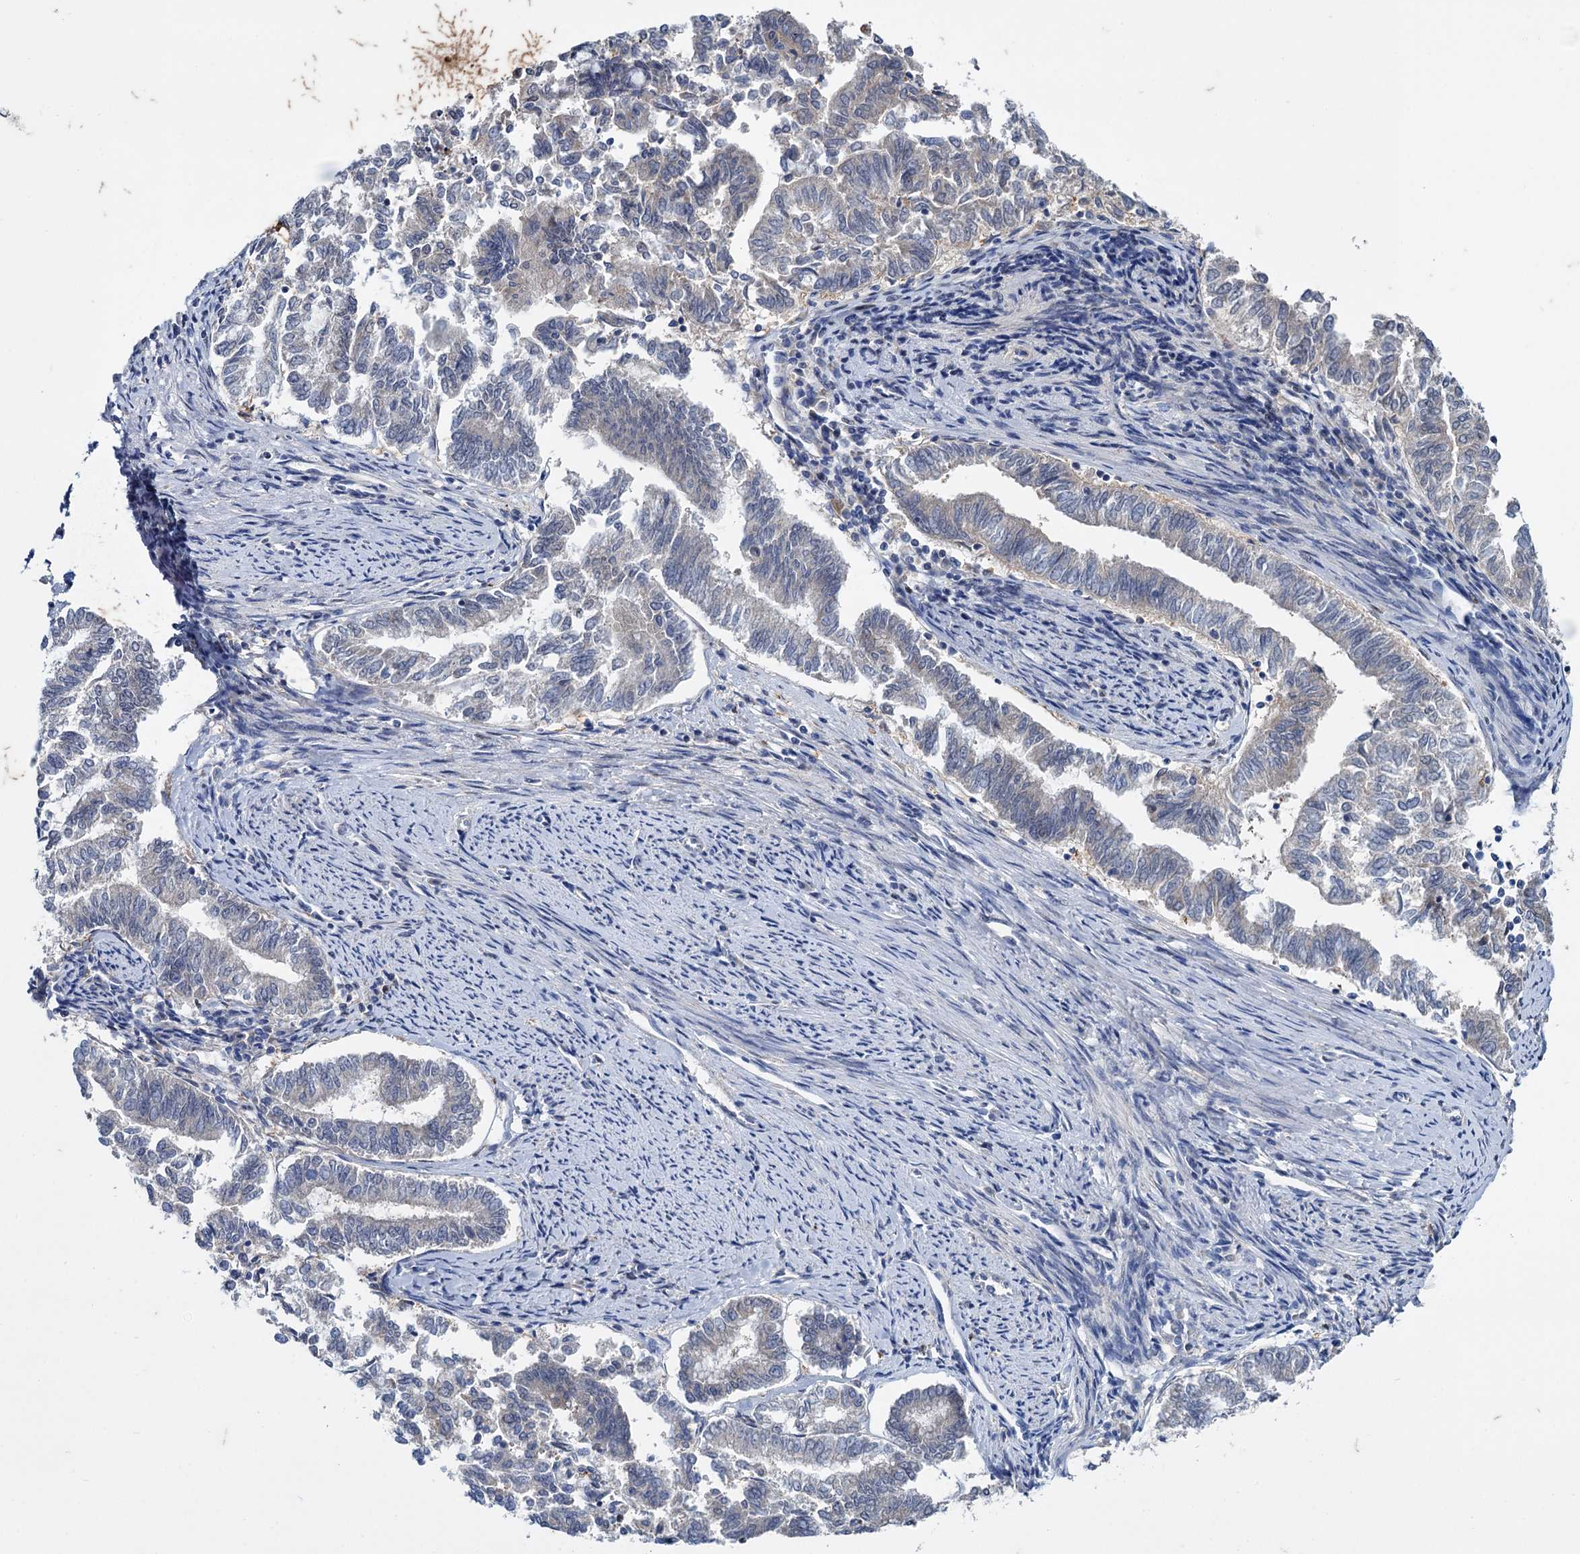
{"staining": {"intensity": "negative", "quantity": "none", "location": "none"}, "tissue": "endometrial cancer", "cell_type": "Tumor cells", "image_type": "cancer", "snomed": [{"axis": "morphology", "description": "Adenocarcinoma, NOS"}, {"axis": "topography", "description": "Endometrium"}], "caption": "Endometrial cancer (adenocarcinoma) was stained to show a protein in brown. There is no significant positivity in tumor cells.", "gene": "MID1IP1", "patient": {"sex": "female", "age": 79}}